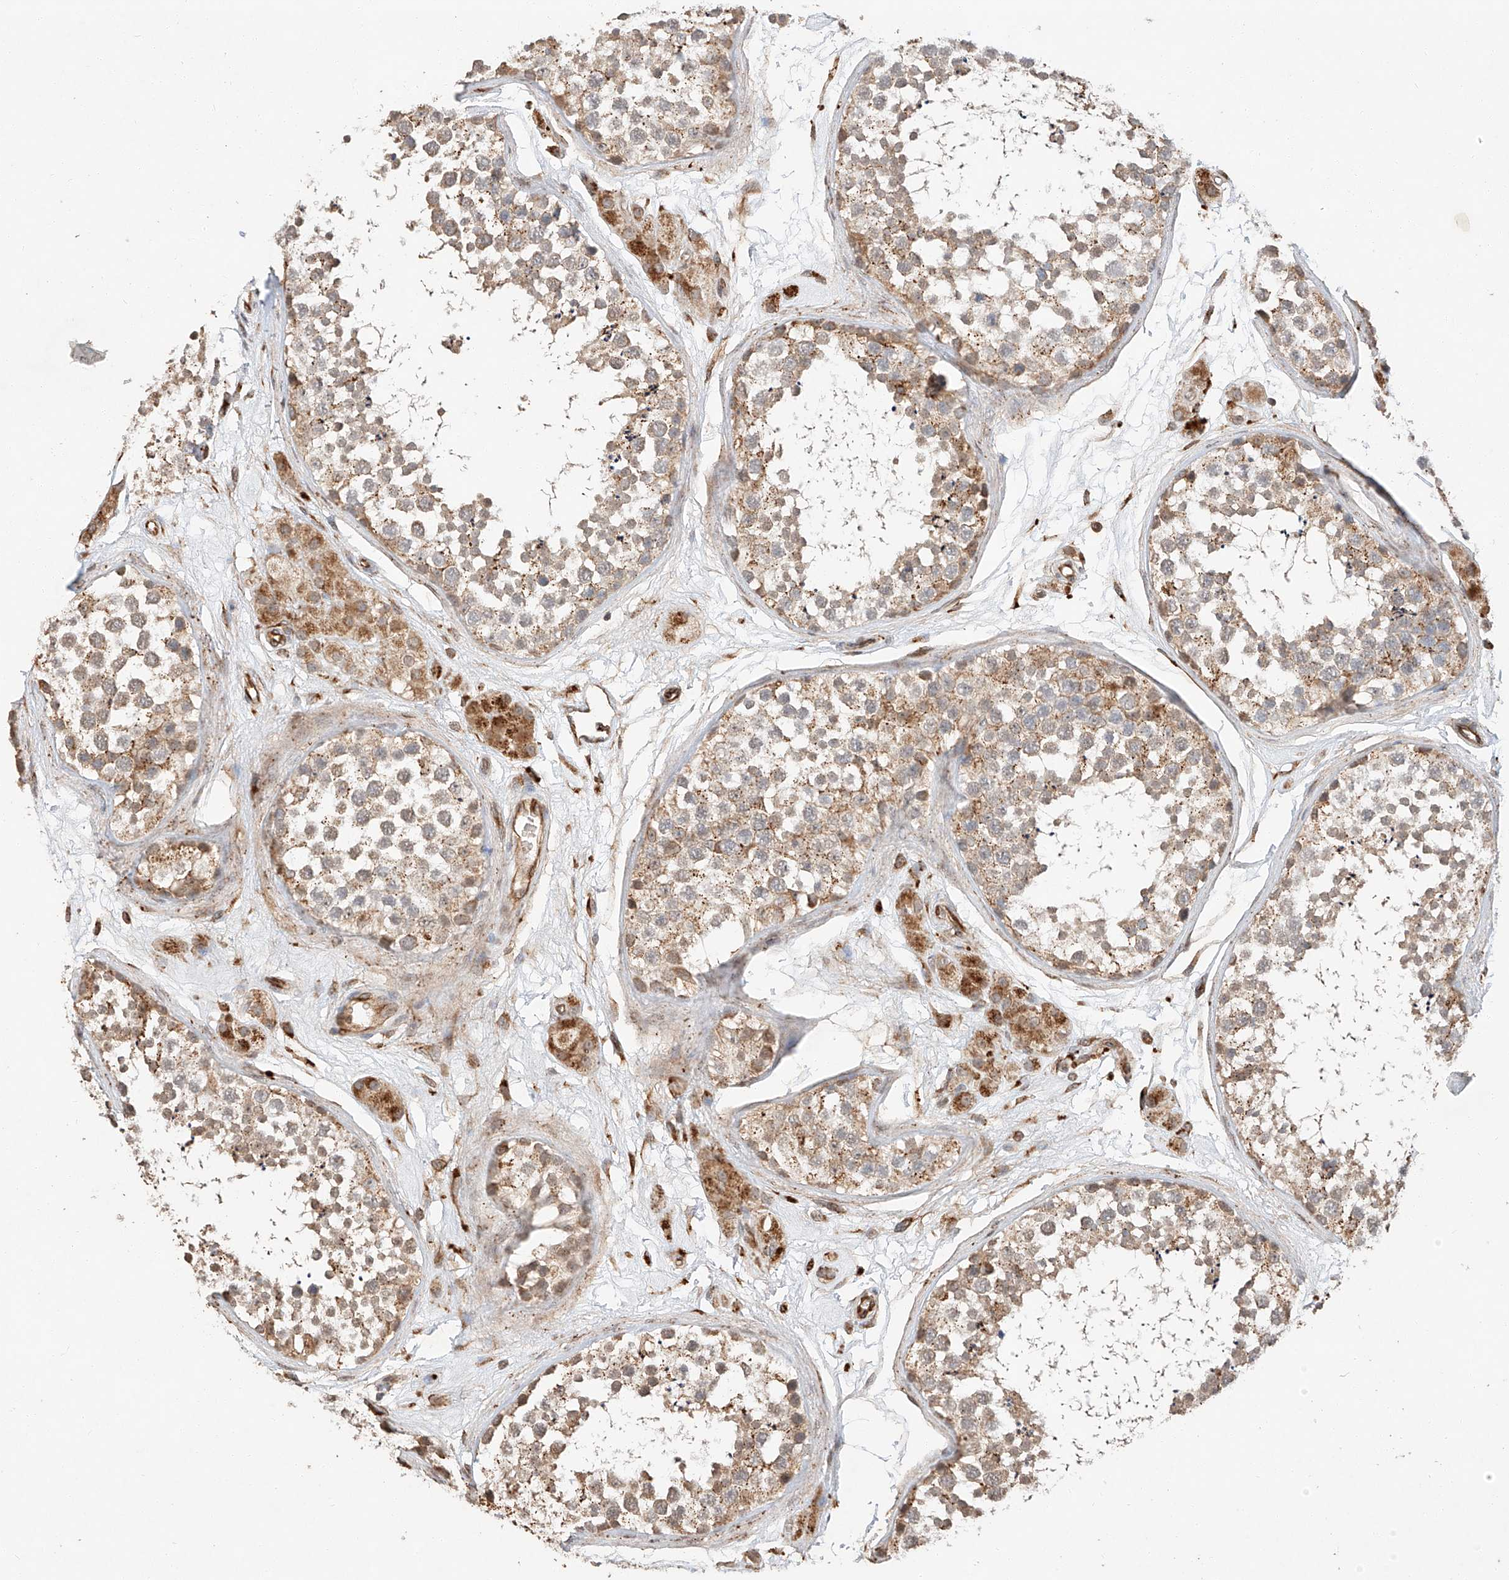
{"staining": {"intensity": "moderate", "quantity": "25%-75%", "location": "cytoplasmic/membranous"}, "tissue": "testis", "cell_type": "Cells in seminiferous ducts", "image_type": "normal", "snomed": [{"axis": "morphology", "description": "Normal tissue, NOS"}, {"axis": "topography", "description": "Testis"}], "caption": "The histopathology image demonstrates immunohistochemical staining of normal testis. There is moderate cytoplasmic/membranous staining is appreciated in approximately 25%-75% of cells in seminiferous ducts. Immunohistochemistry stains the protein of interest in brown and the nuclei are stained blue.", "gene": "SUSD6", "patient": {"sex": "male", "age": 56}}